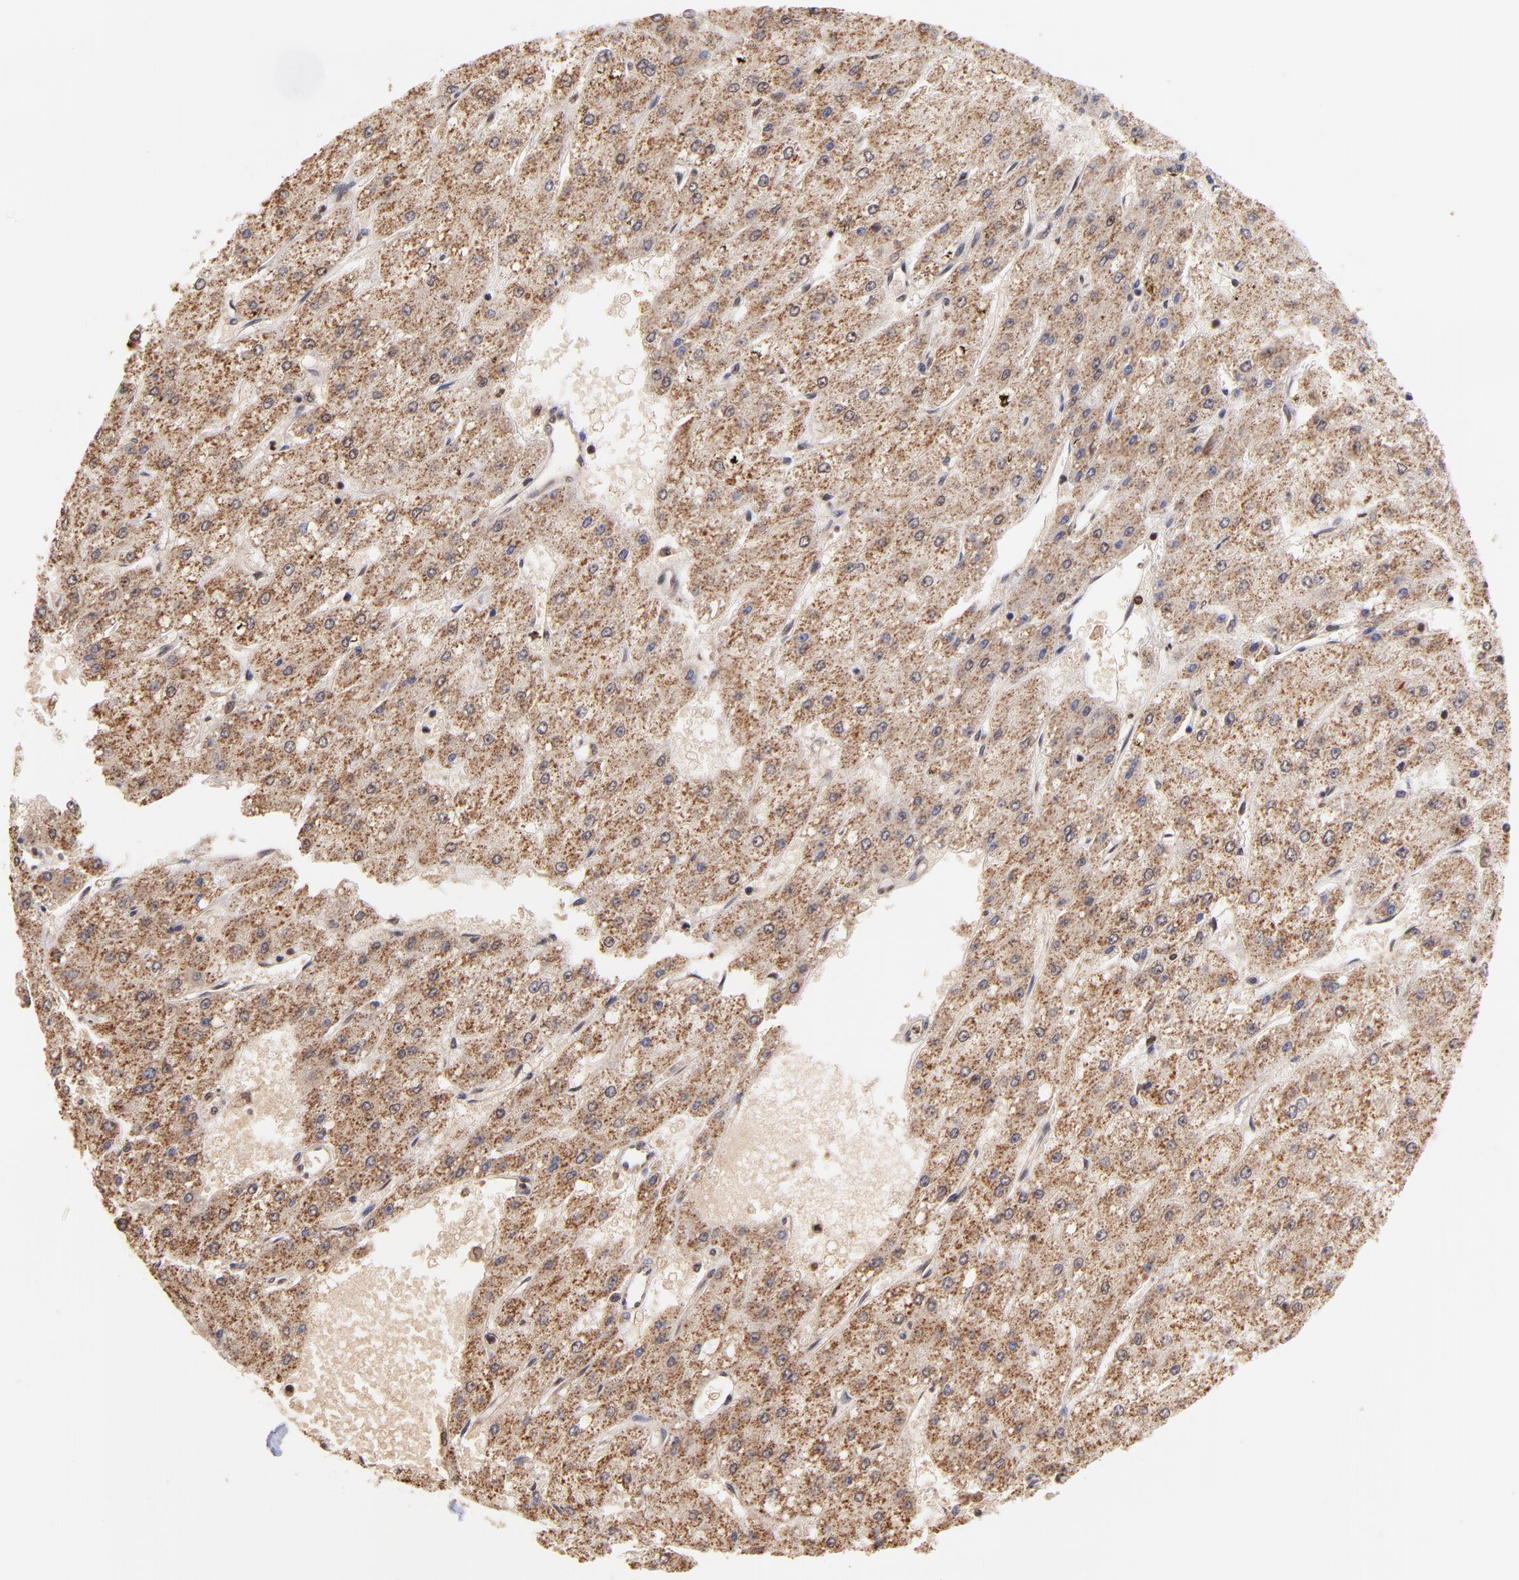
{"staining": {"intensity": "moderate", "quantity": ">75%", "location": "cytoplasmic/membranous"}, "tissue": "liver cancer", "cell_type": "Tumor cells", "image_type": "cancer", "snomed": [{"axis": "morphology", "description": "Carcinoma, Hepatocellular, NOS"}, {"axis": "topography", "description": "Liver"}], "caption": "Immunohistochemistry of human hepatocellular carcinoma (liver) displays medium levels of moderate cytoplasmic/membranous positivity in about >75% of tumor cells. (Stains: DAB in brown, nuclei in blue, Microscopy: brightfield microscopy at high magnification).", "gene": "WDR25", "patient": {"sex": "female", "age": 52}}